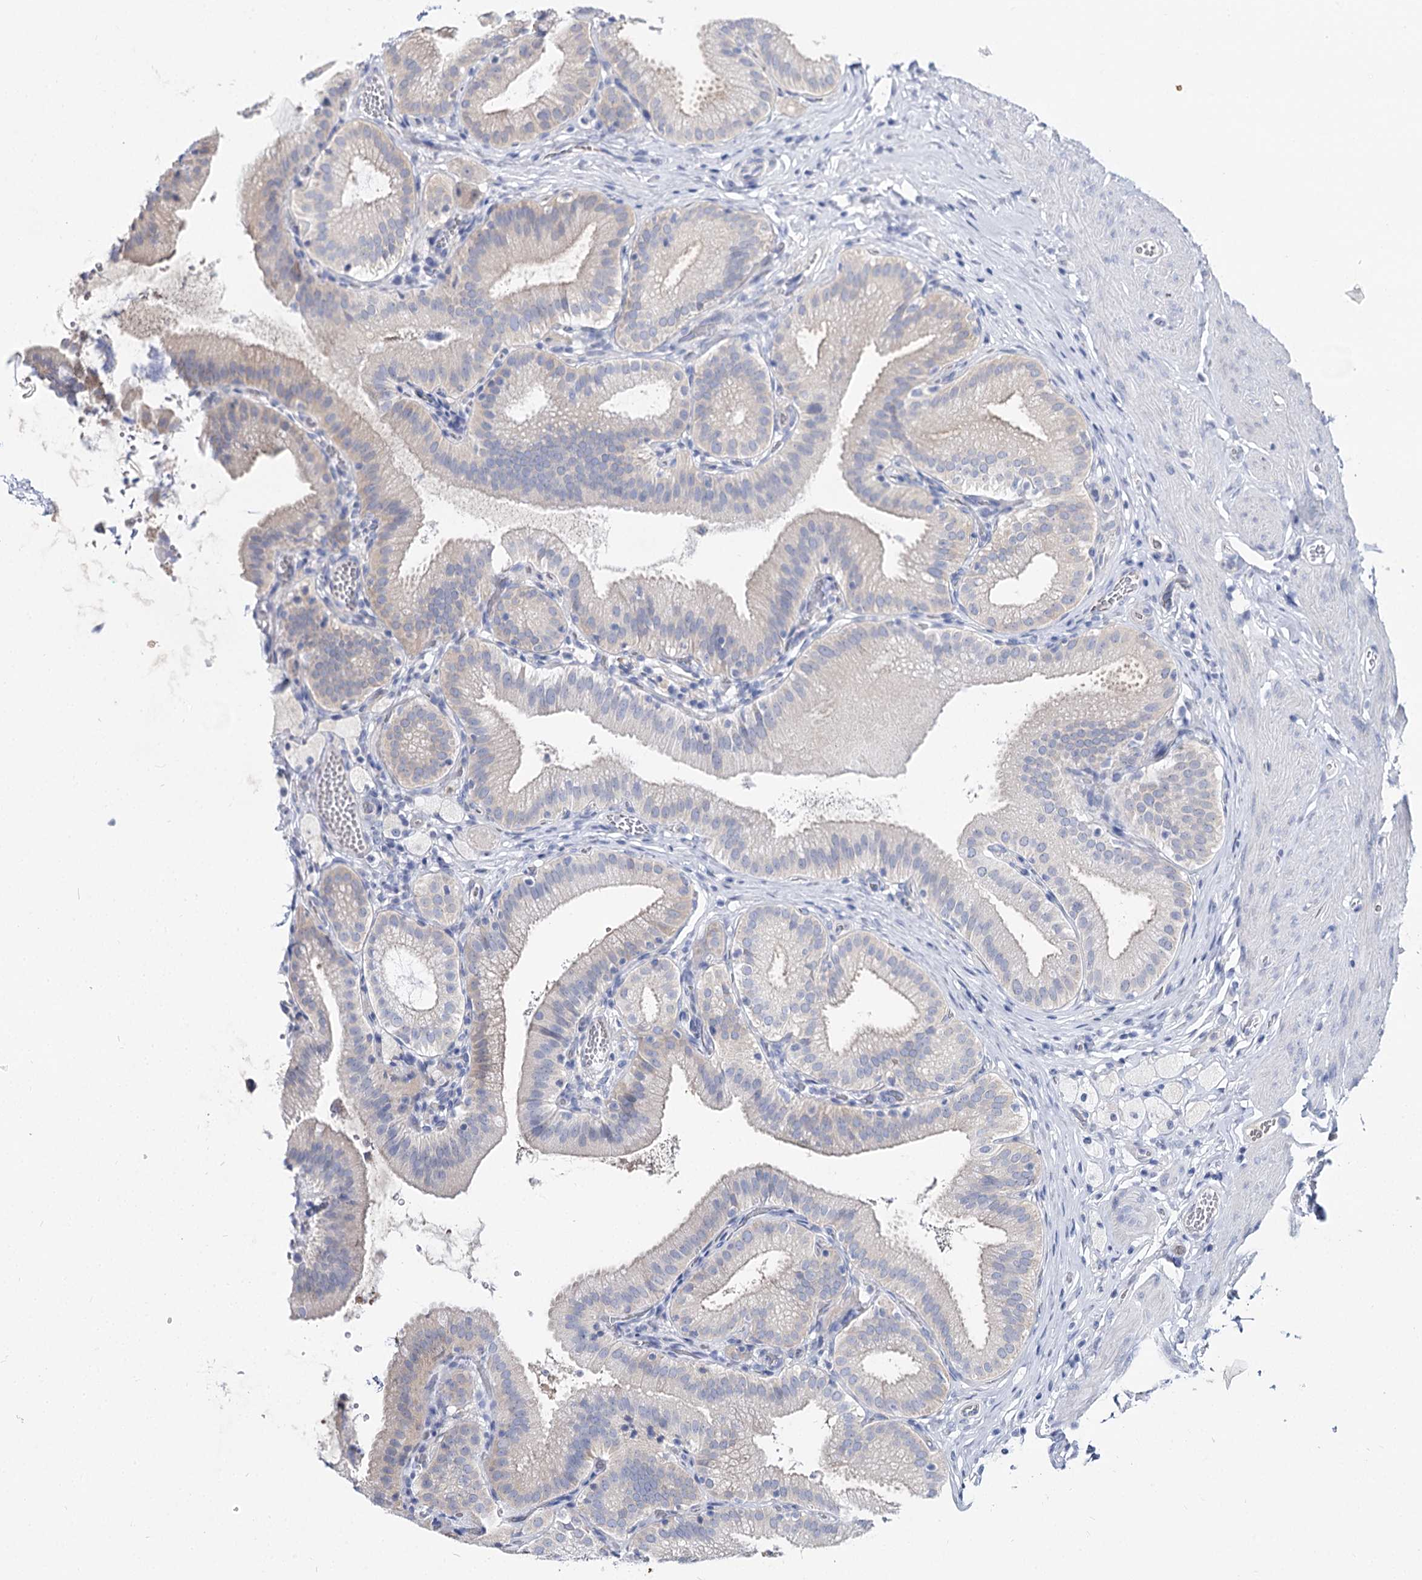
{"staining": {"intensity": "negative", "quantity": "none", "location": "none"}, "tissue": "gallbladder", "cell_type": "Glandular cells", "image_type": "normal", "snomed": [{"axis": "morphology", "description": "Normal tissue, NOS"}, {"axis": "topography", "description": "Gallbladder"}], "caption": "Immunohistochemistry (IHC) photomicrograph of benign gallbladder stained for a protein (brown), which shows no positivity in glandular cells.", "gene": "UGP2", "patient": {"sex": "male", "age": 54}}